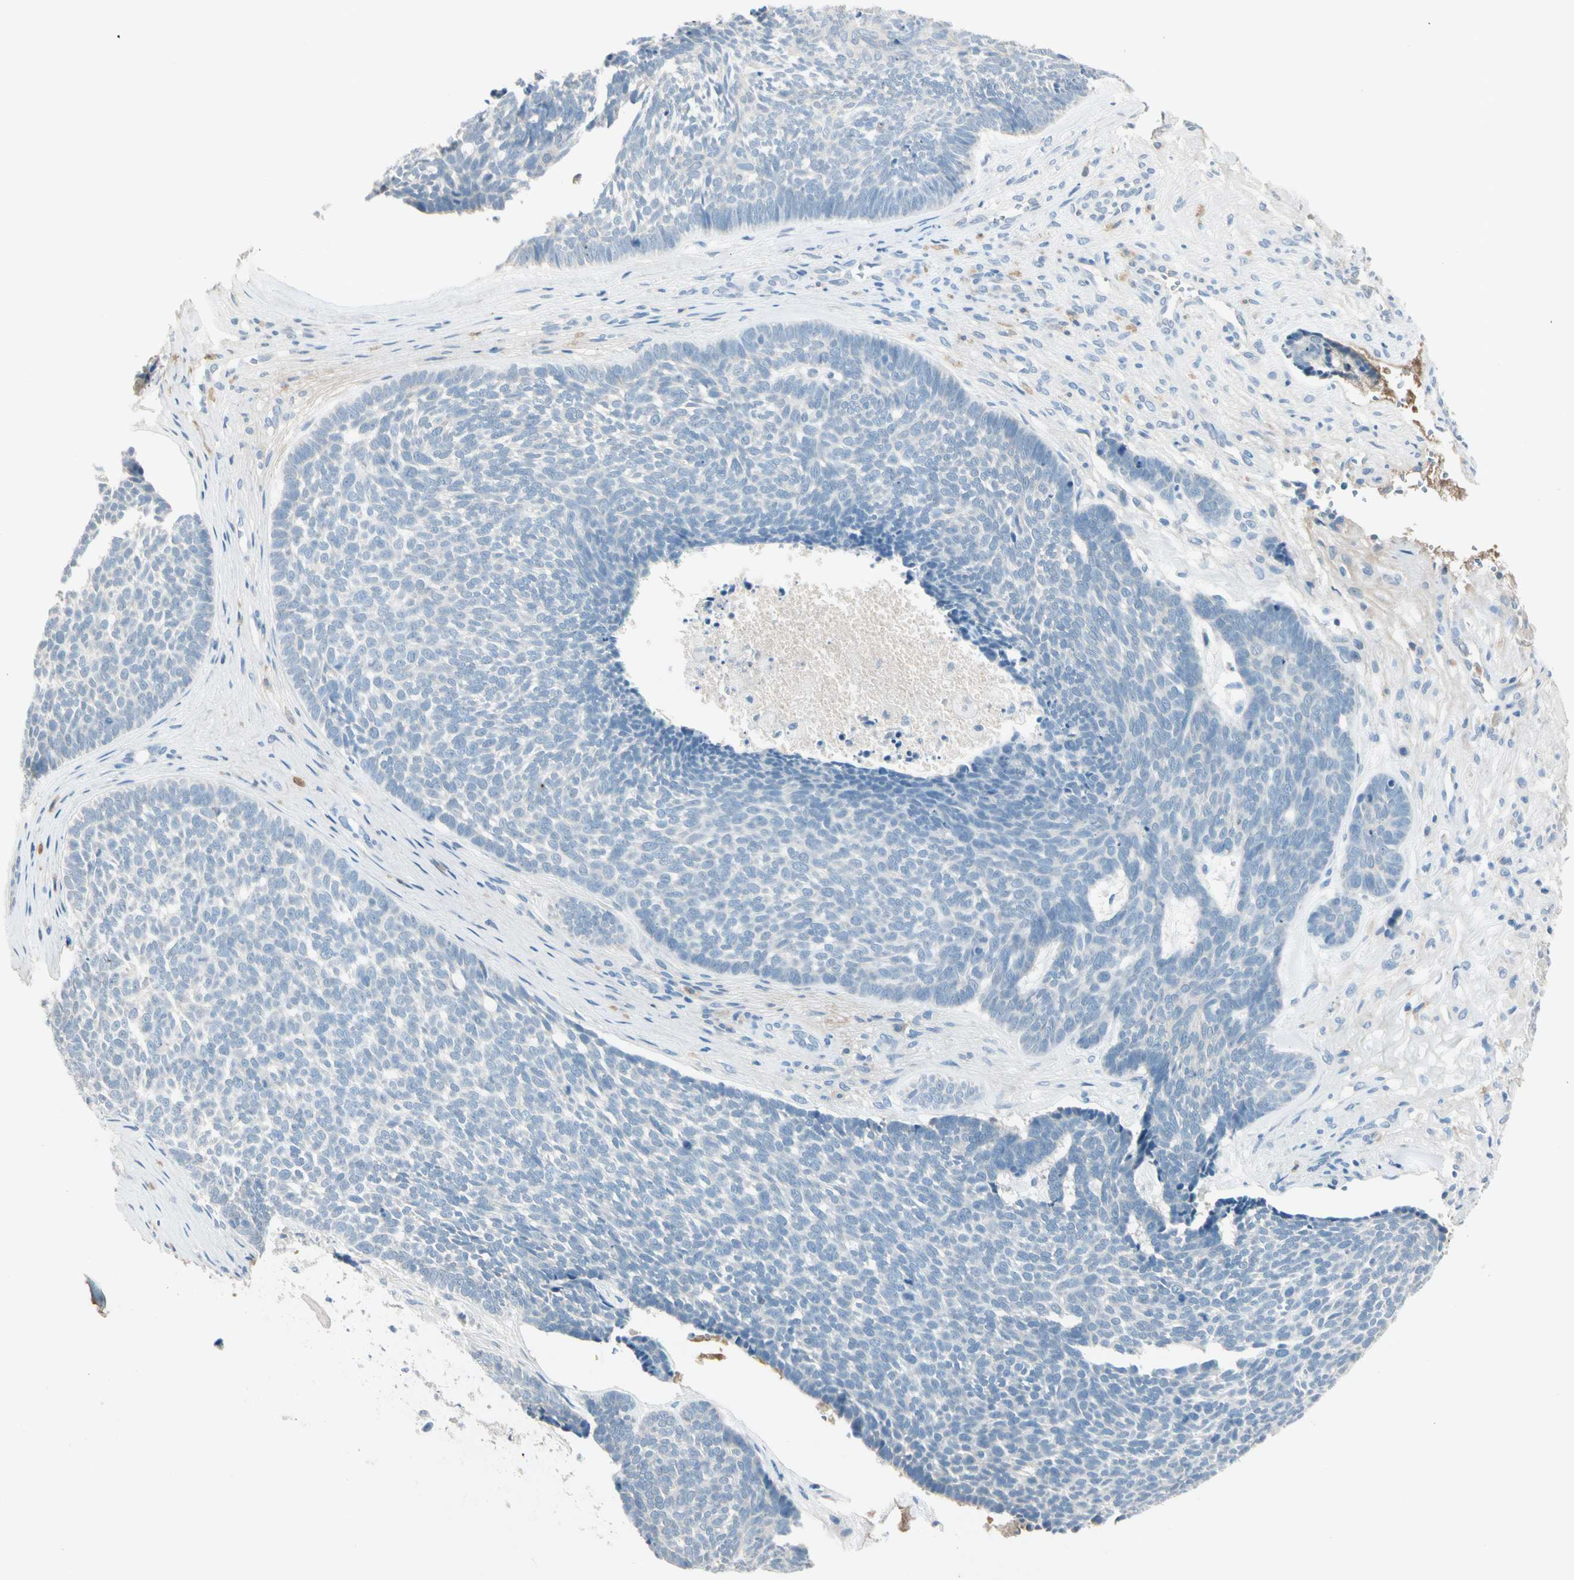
{"staining": {"intensity": "negative", "quantity": "none", "location": "none"}, "tissue": "skin cancer", "cell_type": "Tumor cells", "image_type": "cancer", "snomed": [{"axis": "morphology", "description": "Basal cell carcinoma"}, {"axis": "topography", "description": "Skin"}], "caption": "The image exhibits no significant staining in tumor cells of skin cancer.", "gene": "SERPIND1", "patient": {"sex": "male", "age": 84}}